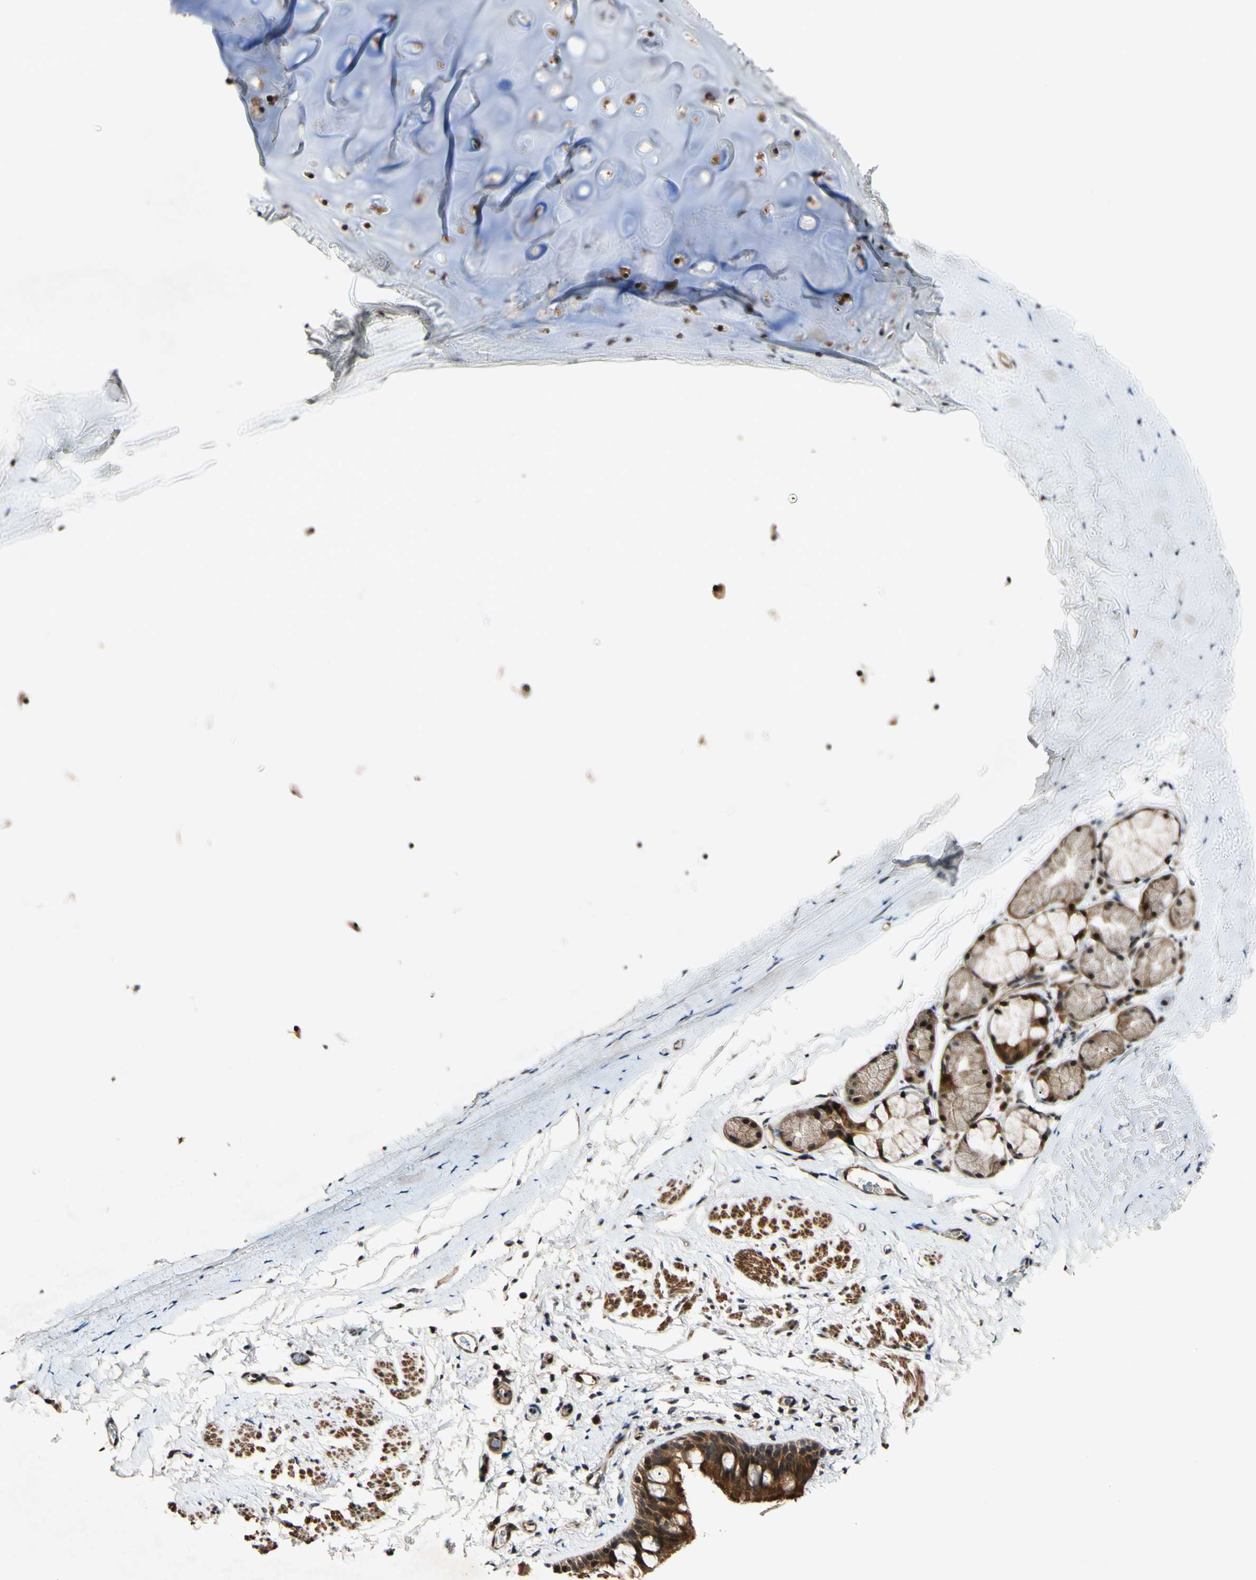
{"staining": {"intensity": "strong", "quantity": ">75%", "location": "cytoplasmic/membranous"}, "tissue": "bronchus", "cell_type": "Respiratory epithelial cells", "image_type": "normal", "snomed": [{"axis": "morphology", "description": "Normal tissue, NOS"}, {"axis": "morphology", "description": "Malignant melanoma, Metastatic site"}, {"axis": "topography", "description": "Bronchus"}, {"axis": "topography", "description": "Lung"}], "caption": "Protein staining exhibits strong cytoplasmic/membranous expression in approximately >75% of respiratory epithelial cells in benign bronchus.", "gene": "CSNK1E", "patient": {"sex": "male", "age": 64}}